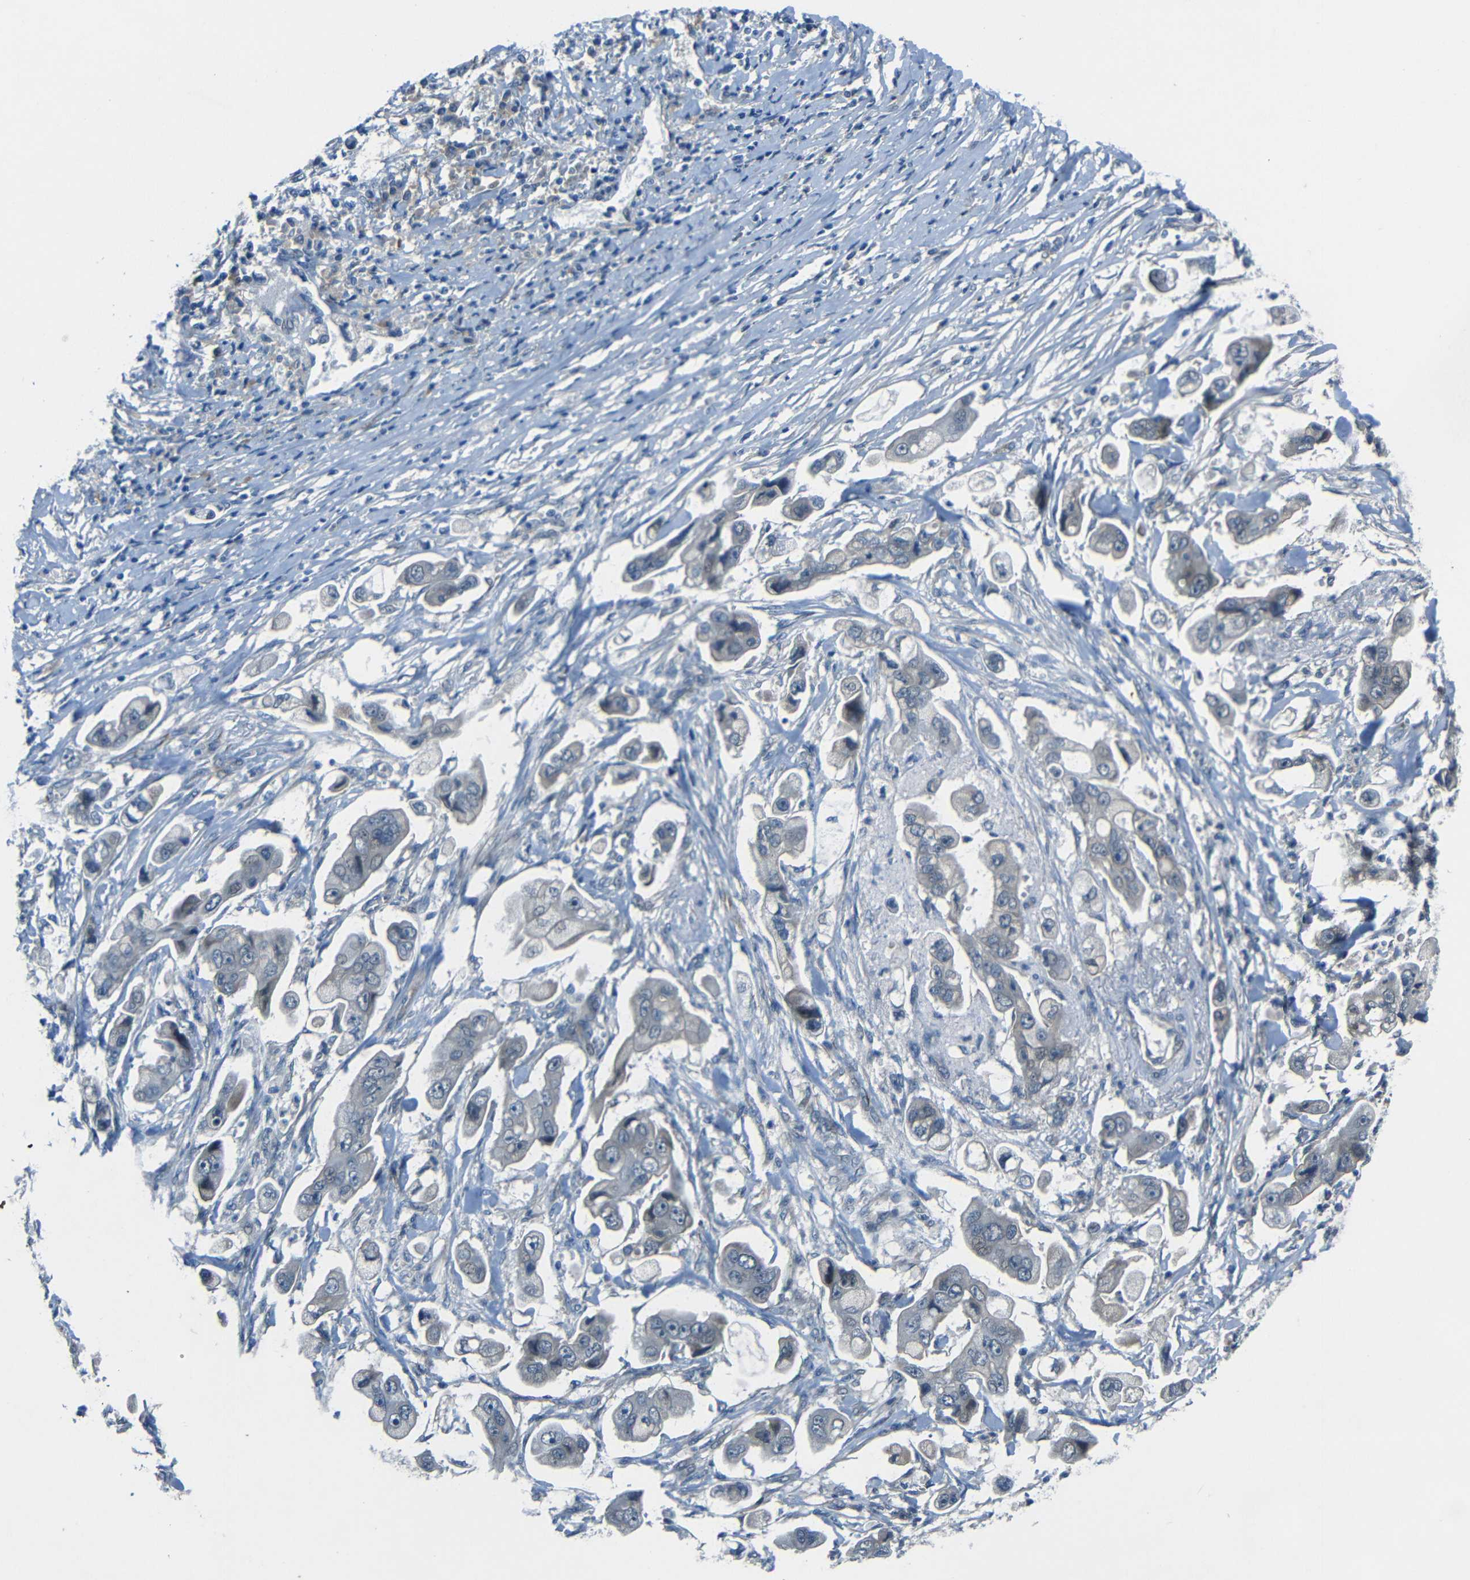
{"staining": {"intensity": "negative", "quantity": "none", "location": "none"}, "tissue": "stomach cancer", "cell_type": "Tumor cells", "image_type": "cancer", "snomed": [{"axis": "morphology", "description": "Adenocarcinoma, NOS"}, {"axis": "topography", "description": "Stomach"}], "caption": "Adenocarcinoma (stomach) stained for a protein using immunohistochemistry reveals no positivity tumor cells.", "gene": "ANKRD22", "patient": {"sex": "male", "age": 62}}